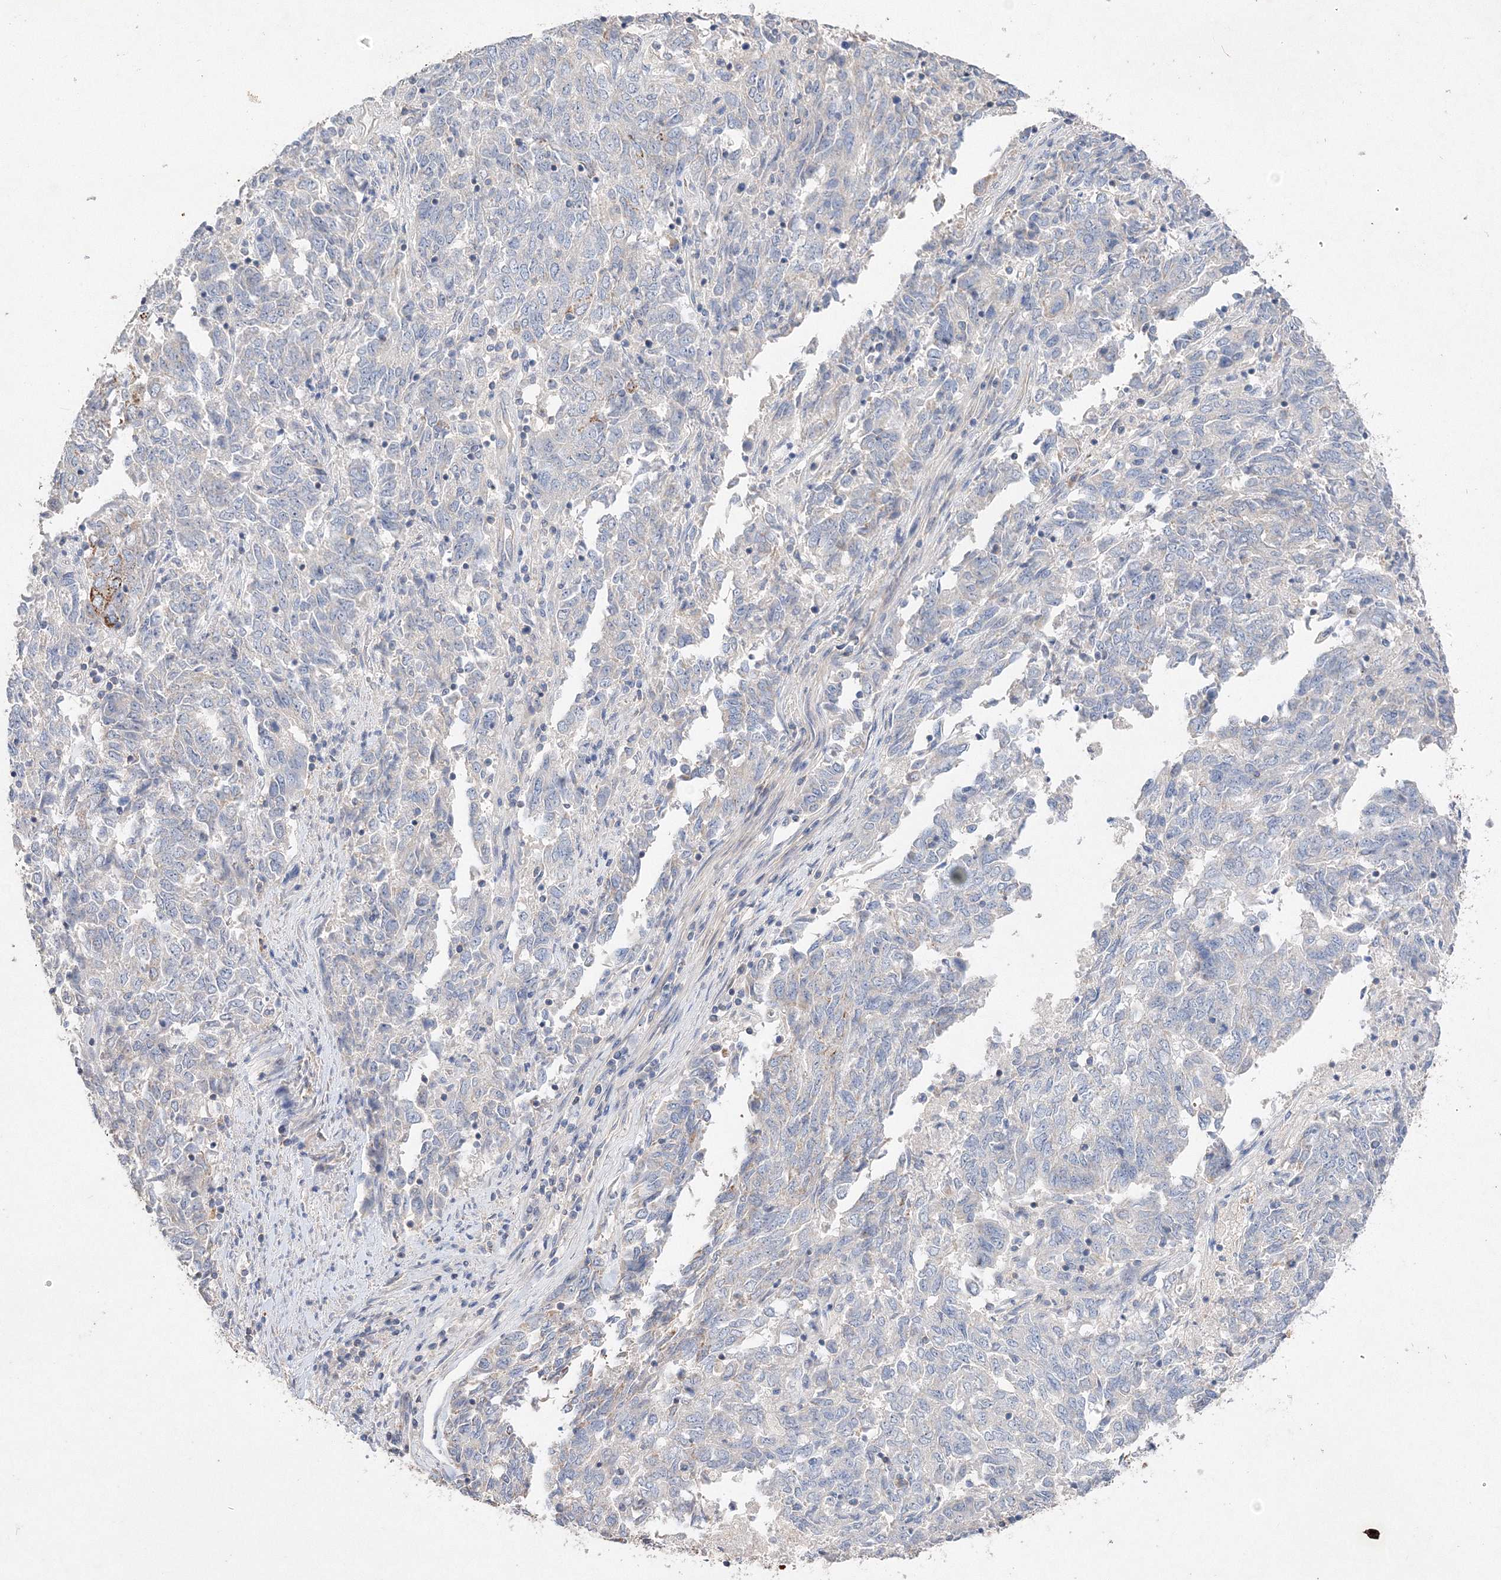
{"staining": {"intensity": "negative", "quantity": "none", "location": "none"}, "tissue": "endometrial cancer", "cell_type": "Tumor cells", "image_type": "cancer", "snomed": [{"axis": "morphology", "description": "Adenocarcinoma, NOS"}, {"axis": "topography", "description": "Endometrium"}], "caption": "This is an immunohistochemistry photomicrograph of adenocarcinoma (endometrial). There is no expression in tumor cells.", "gene": "GLS", "patient": {"sex": "female", "age": 80}}